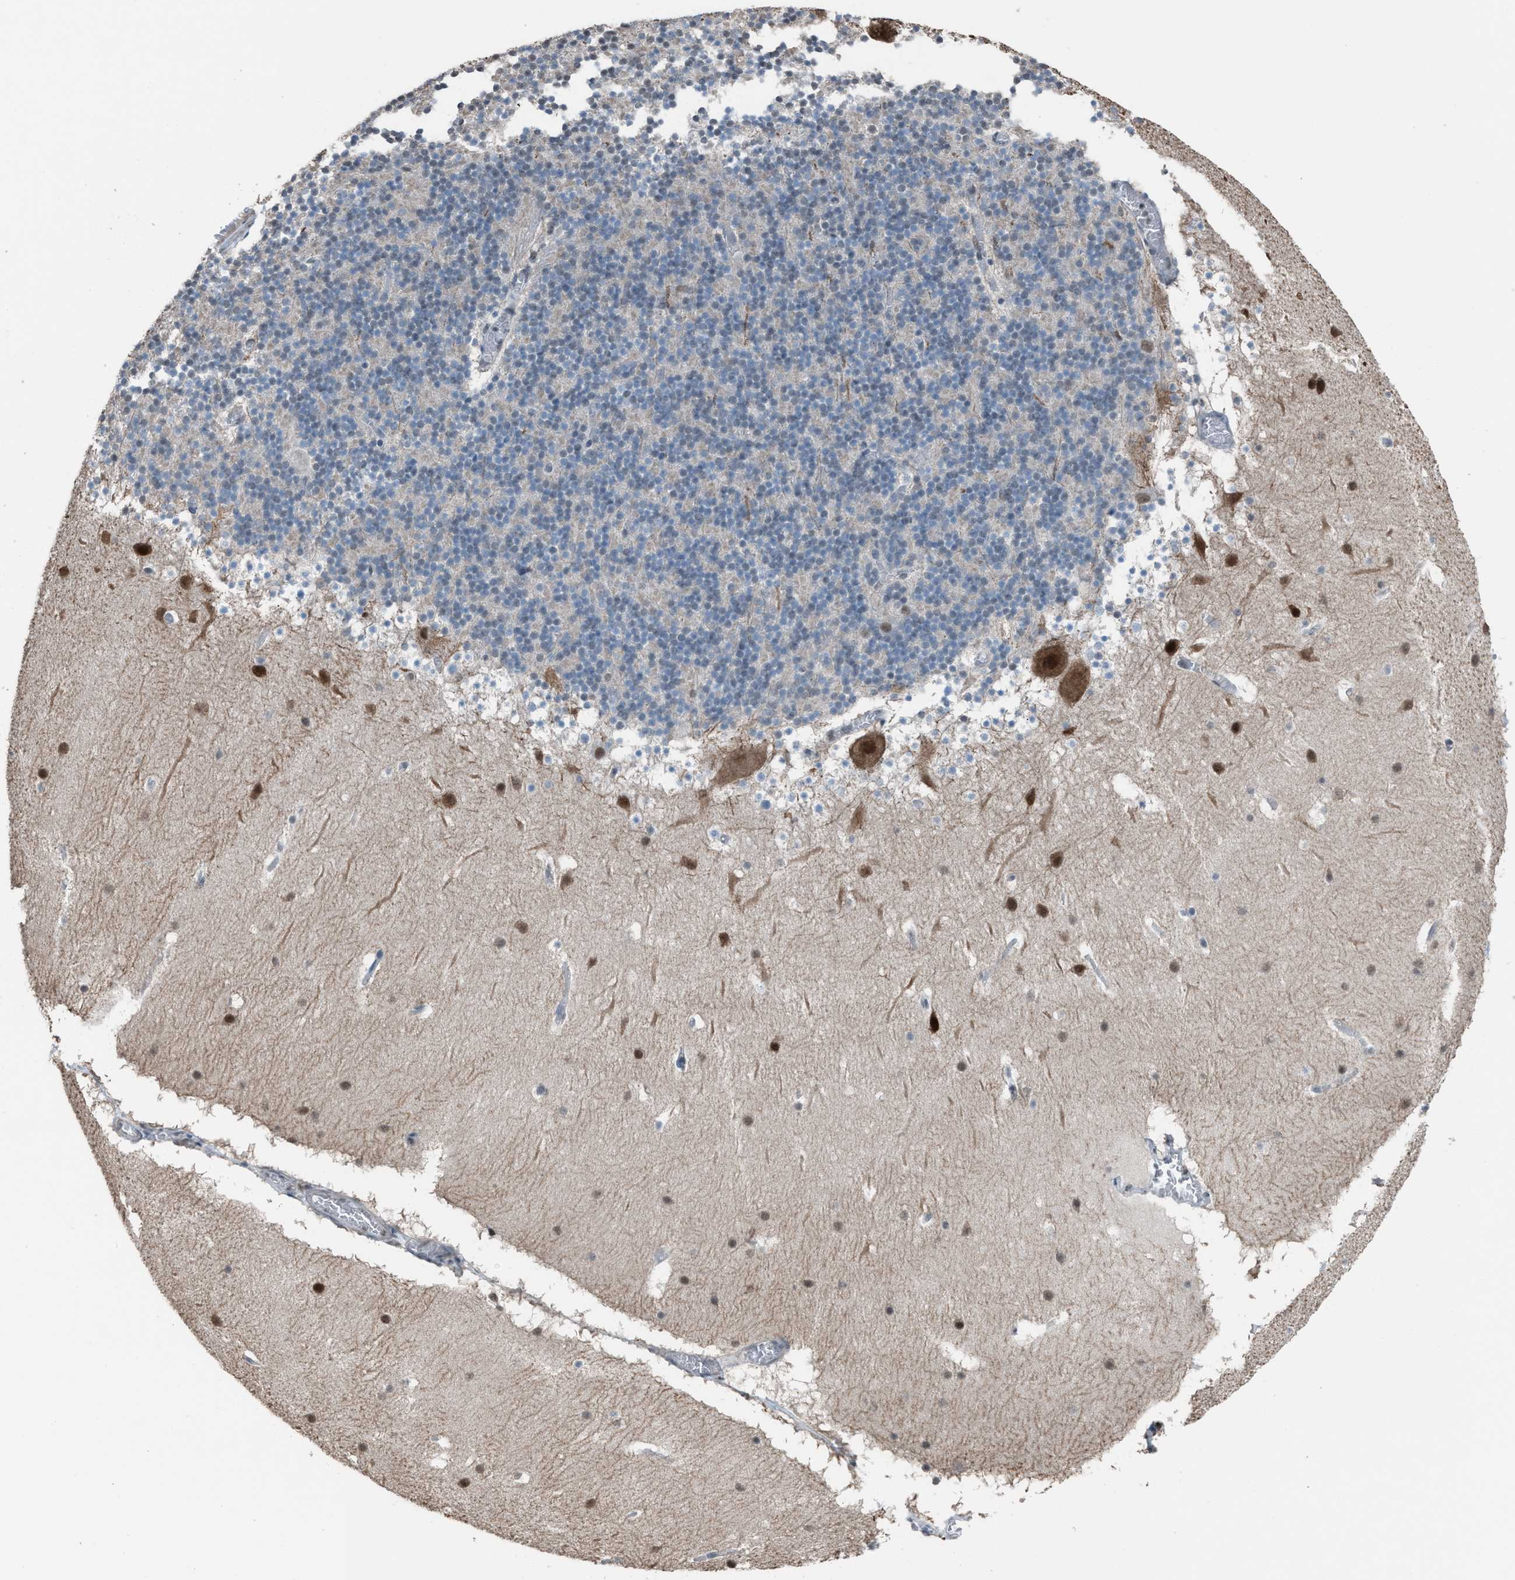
{"staining": {"intensity": "negative", "quantity": "none", "location": "none"}, "tissue": "cerebellum", "cell_type": "Cells in granular layer", "image_type": "normal", "snomed": [{"axis": "morphology", "description": "Normal tissue, NOS"}, {"axis": "topography", "description": "Cerebellum"}], "caption": "The IHC histopathology image has no significant expression in cells in granular layer of cerebellum. Nuclei are stained in blue.", "gene": "ZNF276", "patient": {"sex": "male", "age": 45}}